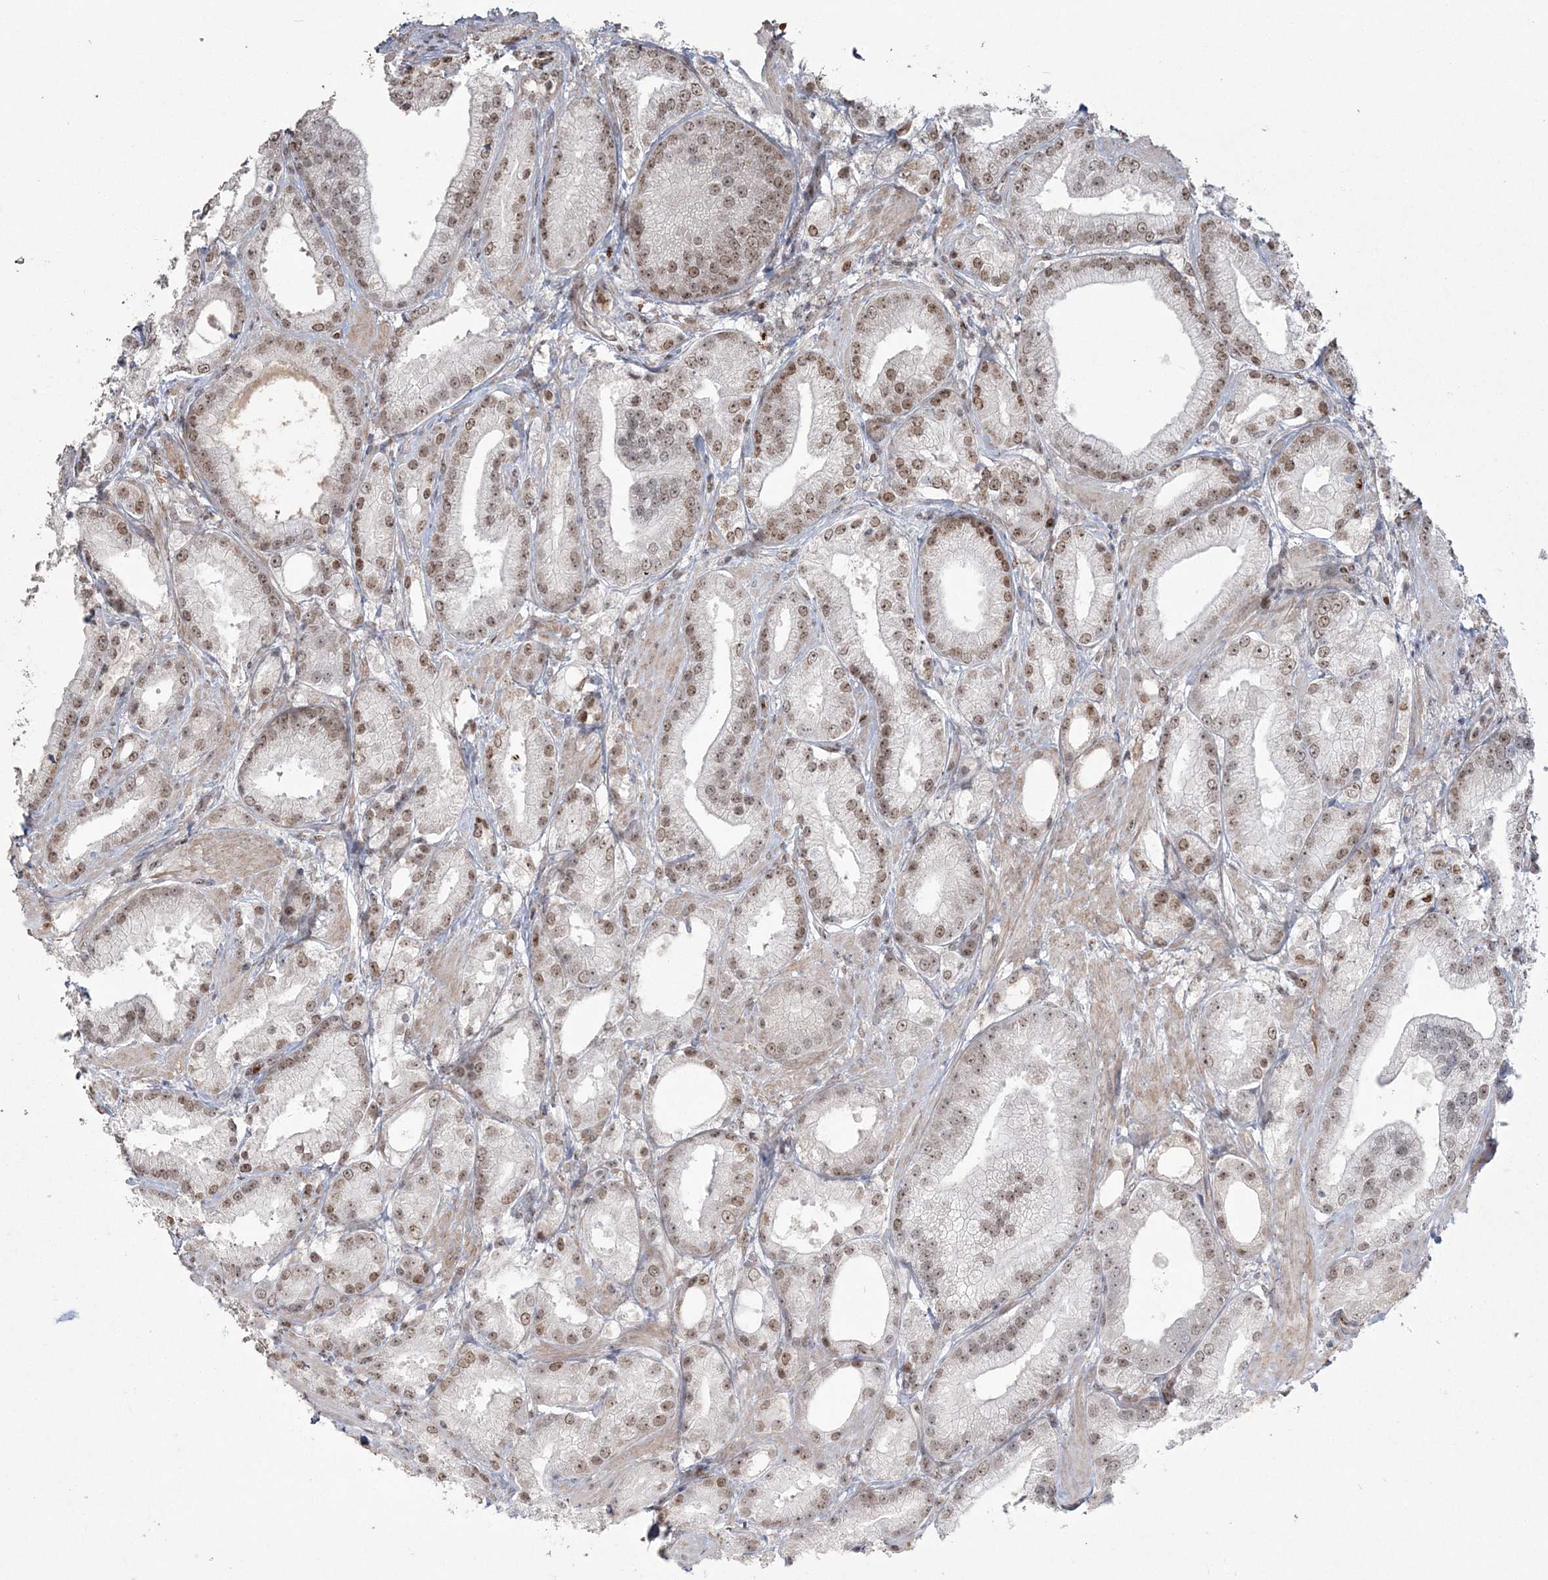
{"staining": {"intensity": "moderate", "quantity": ">75%", "location": "nuclear"}, "tissue": "prostate cancer", "cell_type": "Tumor cells", "image_type": "cancer", "snomed": [{"axis": "morphology", "description": "Adenocarcinoma, Low grade"}, {"axis": "topography", "description": "Prostate"}], "caption": "This is a histology image of IHC staining of prostate cancer (adenocarcinoma (low-grade)), which shows moderate expression in the nuclear of tumor cells.", "gene": "RBM17", "patient": {"sex": "male", "age": 67}}